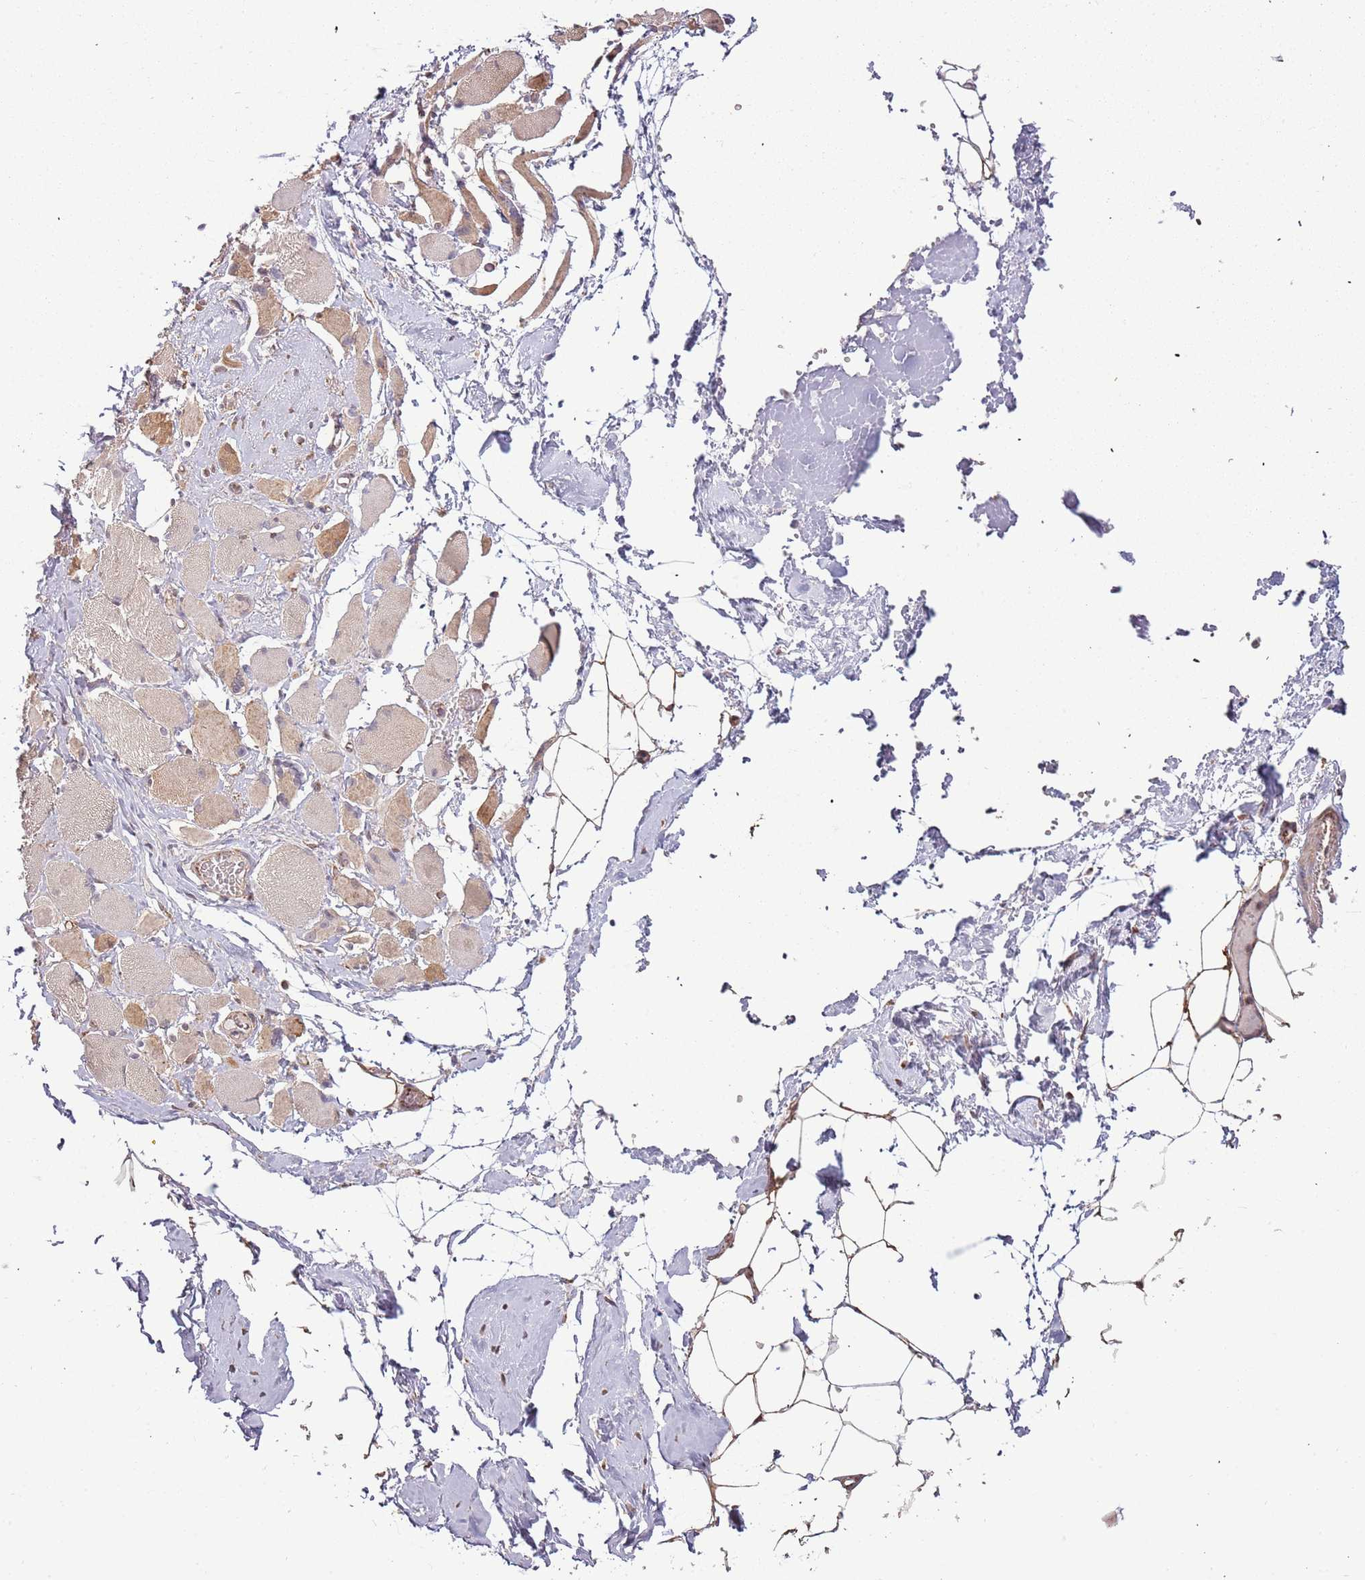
{"staining": {"intensity": "moderate", "quantity": "<25%", "location": "cytoplasmic/membranous"}, "tissue": "skeletal muscle", "cell_type": "Myocytes", "image_type": "normal", "snomed": [{"axis": "morphology", "description": "Normal tissue, NOS"}, {"axis": "morphology", "description": "Basal cell carcinoma"}, {"axis": "topography", "description": "Skeletal muscle"}], "caption": "Immunohistochemical staining of benign human skeletal muscle shows low levels of moderate cytoplasmic/membranous staining in about <25% of myocytes.", "gene": "IL17RD", "patient": {"sex": "female", "age": 64}}